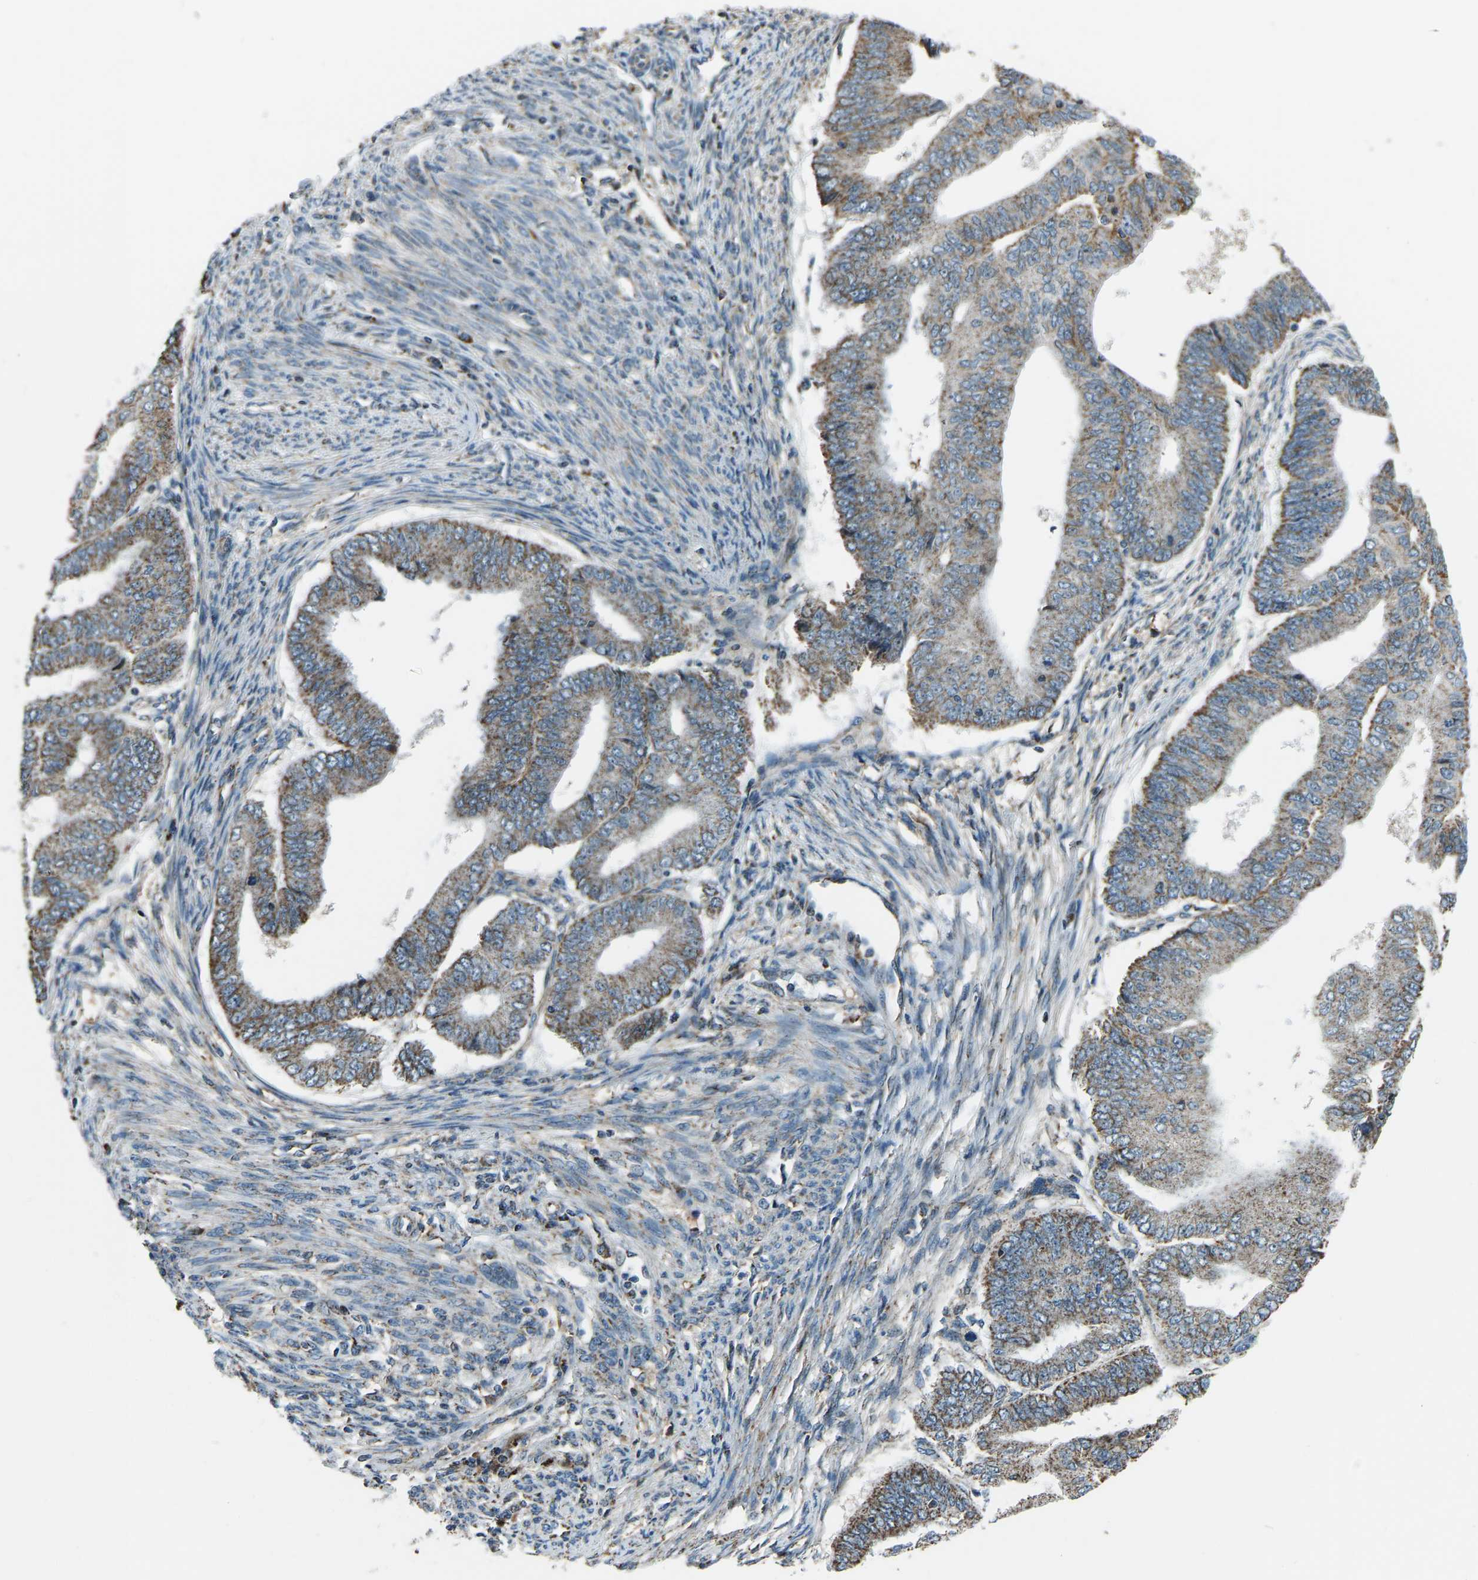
{"staining": {"intensity": "moderate", "quantity": ">75%", "location": "cytoplasmic/membranous"}, "tissue": "endometrial cancer", "cell_type": "Tumor cells", "image_type": "cancer", "snomed": [{"axis": "morphology", "description": "Polyp, NOS"}, {"axis": "morphology", "description": "Adenocarcinoma, NOS"}, {"axis": "morphology", "description": "Adenoma, NOS"}, {"axis": "topography", "description": "Endometrium"}], "caption": "Immunohistochemical staining of human endometrial cancer (adenoma) displays moderate cytoplasmic/membranous protein expression in approximately >75% of tumor cells.", "gene": "RBM33", "patient": {"sex": "female", "age": 79}}